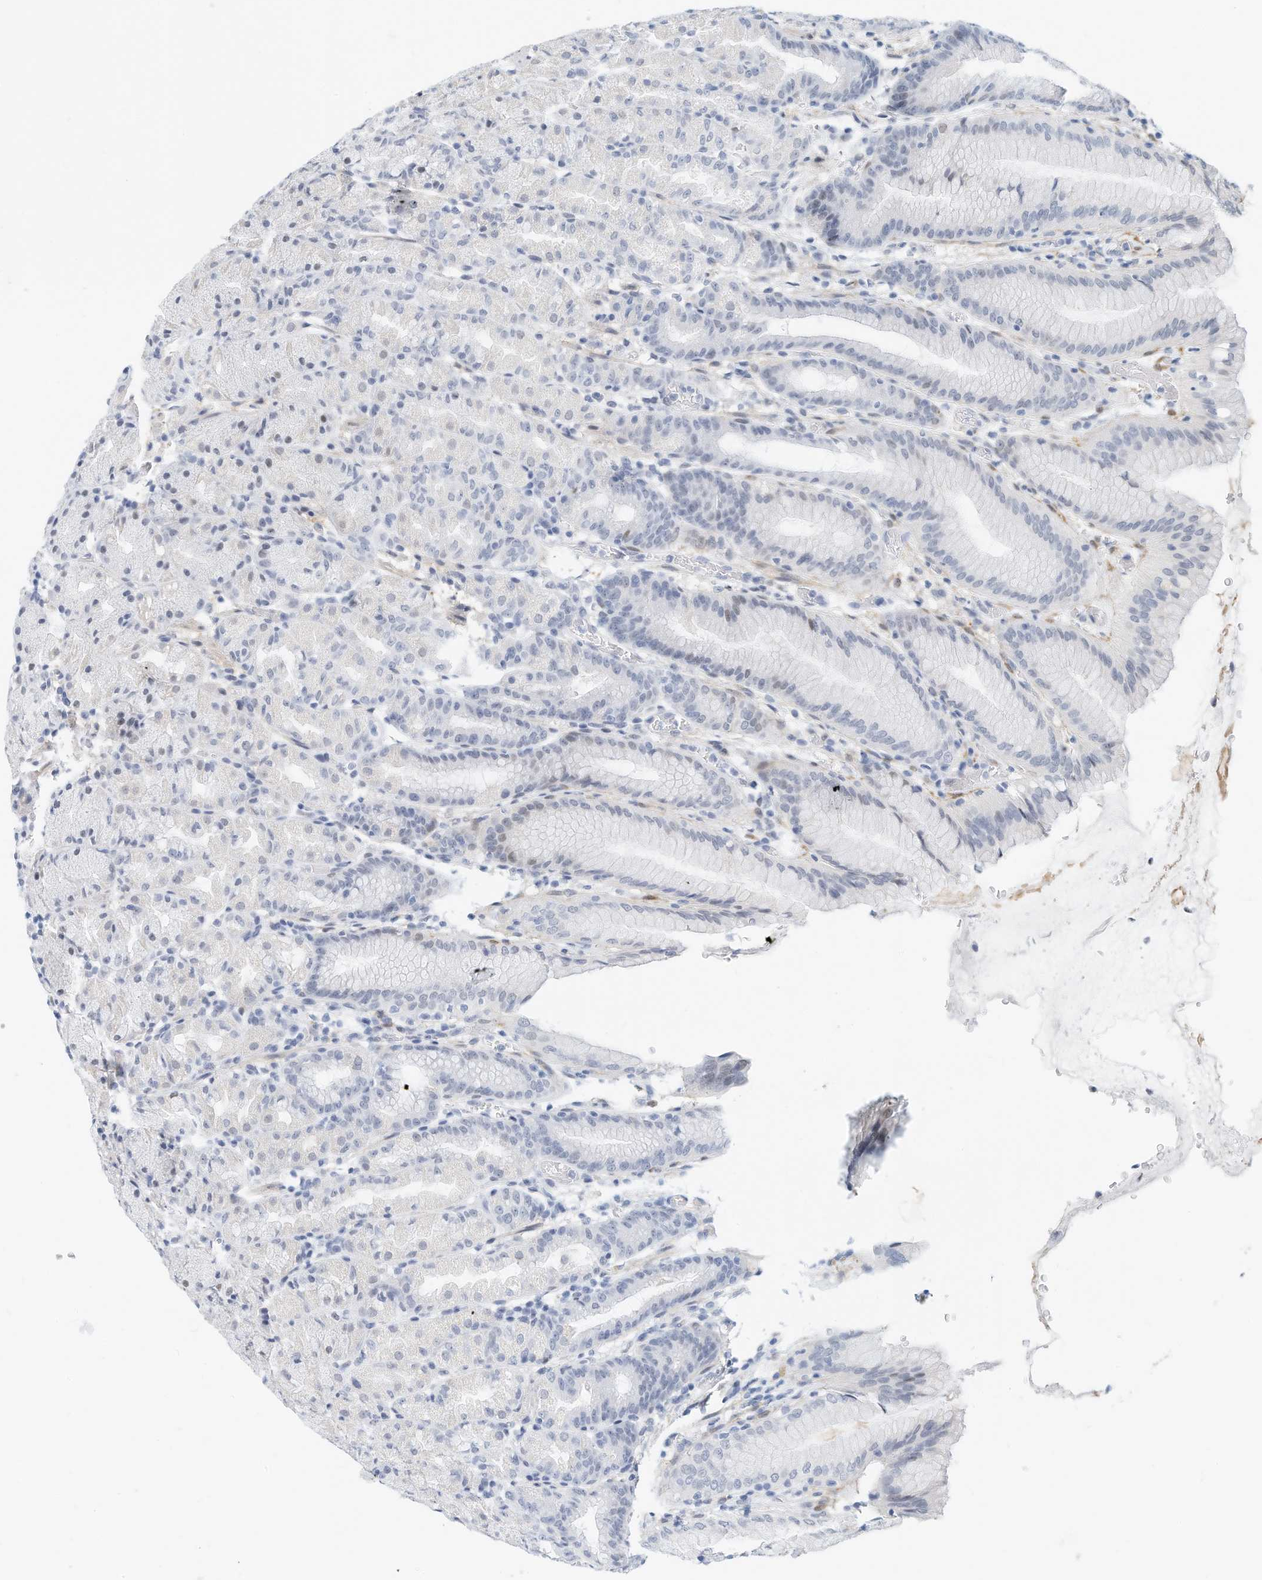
{"staining": {"intensity": "weak", "quantity": "<25%", "location": "nuclear"}, "tissue": "stomach", "cell_type": "Glandular cells", "image_type": "normal", "snomed": [{"axis": "morphology", "description": "Normal tissue, NOS"}, {"axis": "topography", "description": "Stomach, upper"}], "caption": "This is an immunohistochemistry micrograph of unremarkable stomach. There is no positivity in glandular cells.", "gene": "ARHGAP28", "patient": {"sex": "male", "age": 48}}